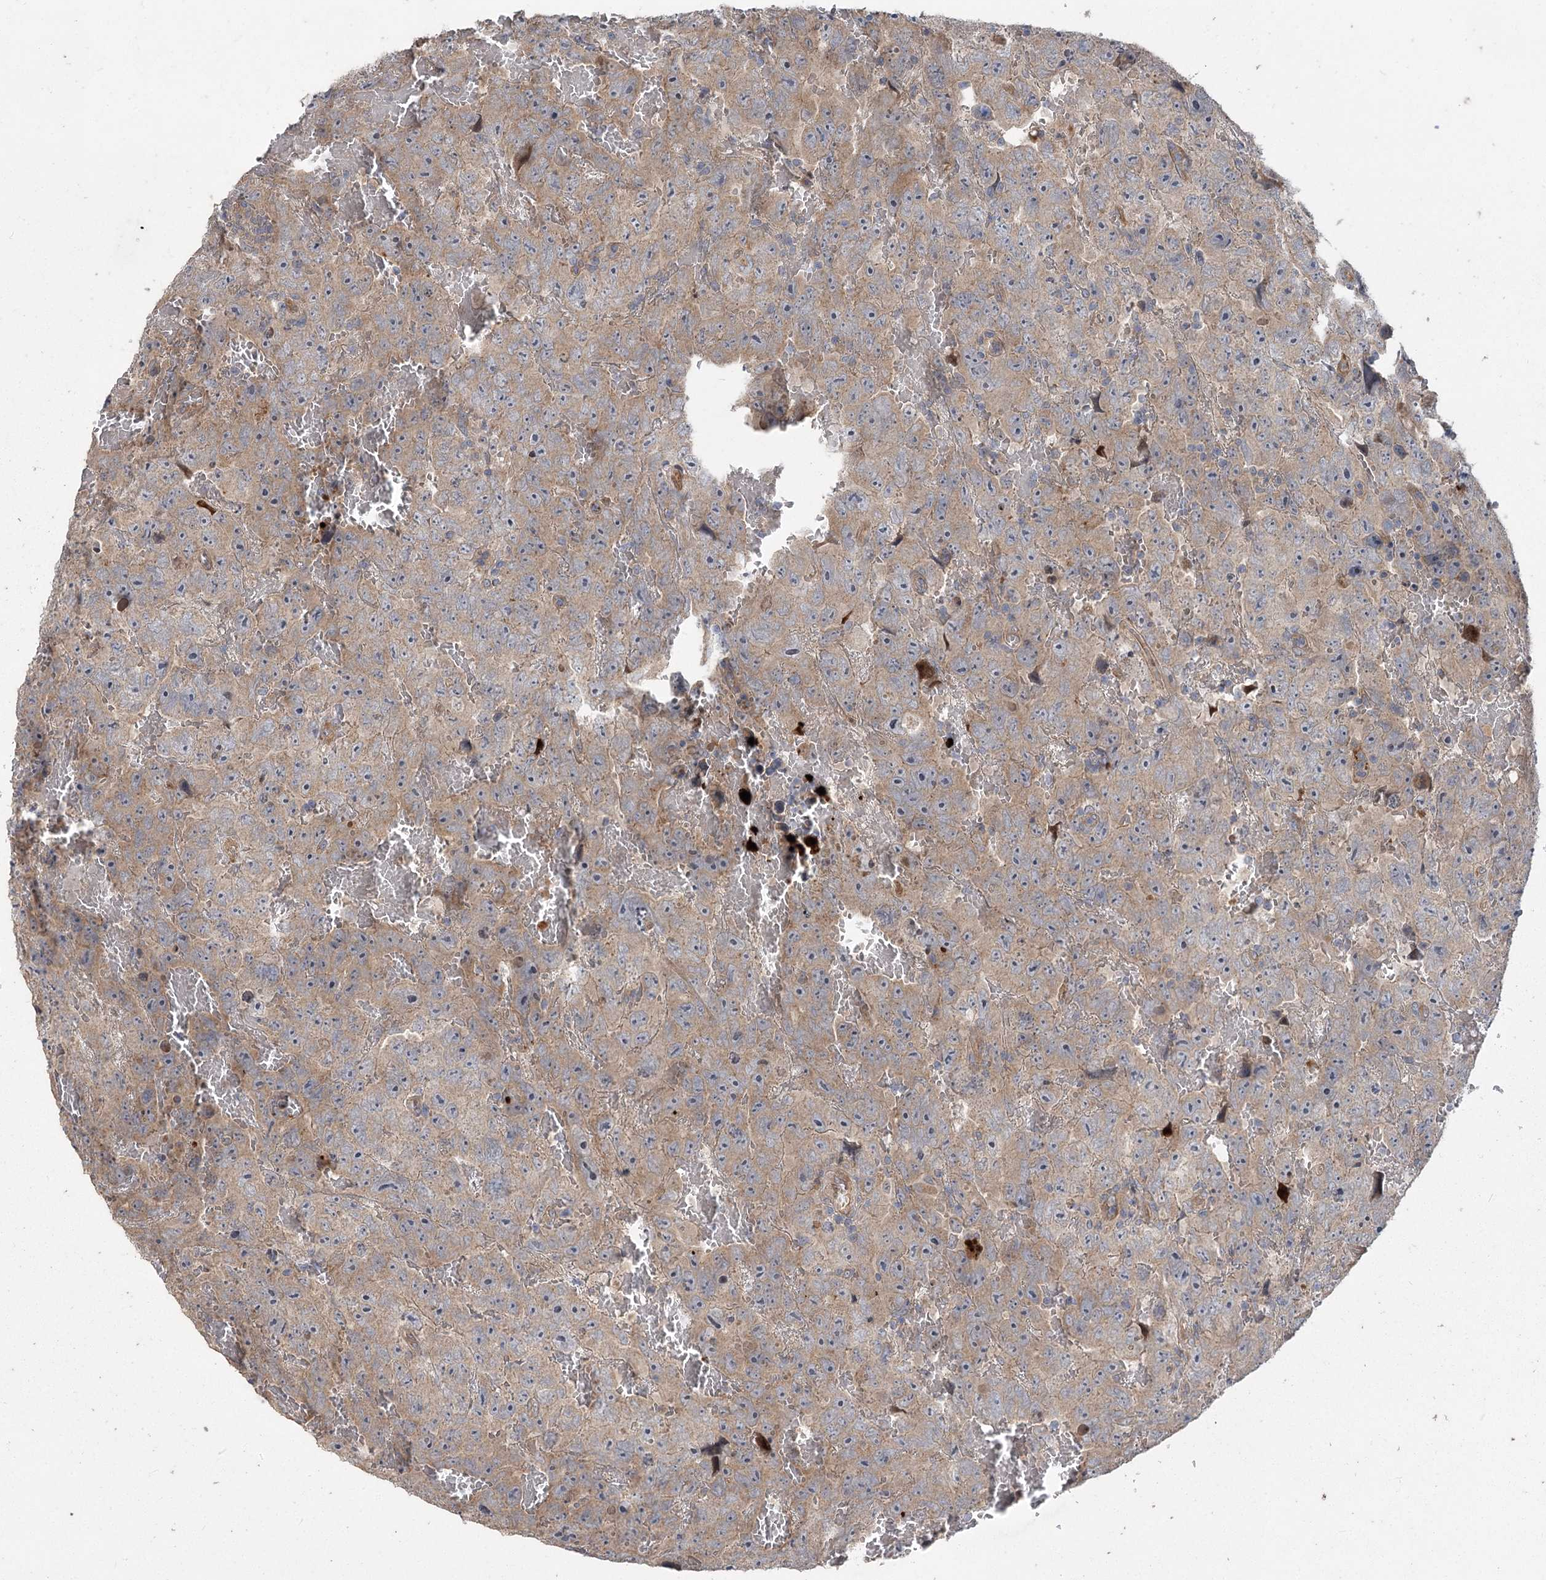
{"staining": {"intensity": "weak", "quantity": ">75%", "location": "cytoplasmic/membranous"}, "tissue": "testis cancer", "cell_type": "Tumor cells", "image_type": "cancer", "snomed": [{"axis": "morphology", "description": "Carcinoma, Embryonal, NOS"}, {"axis": "topography", "description": "Testis"}], "caption": "Weak cytoplasmic/membranous positivity for a protein is appreciated in about >75% of tumor cells of testis cancer using immunohistochemistry.", "gene": "RIN2", "patient": {"sex": "male", "age": 45}}